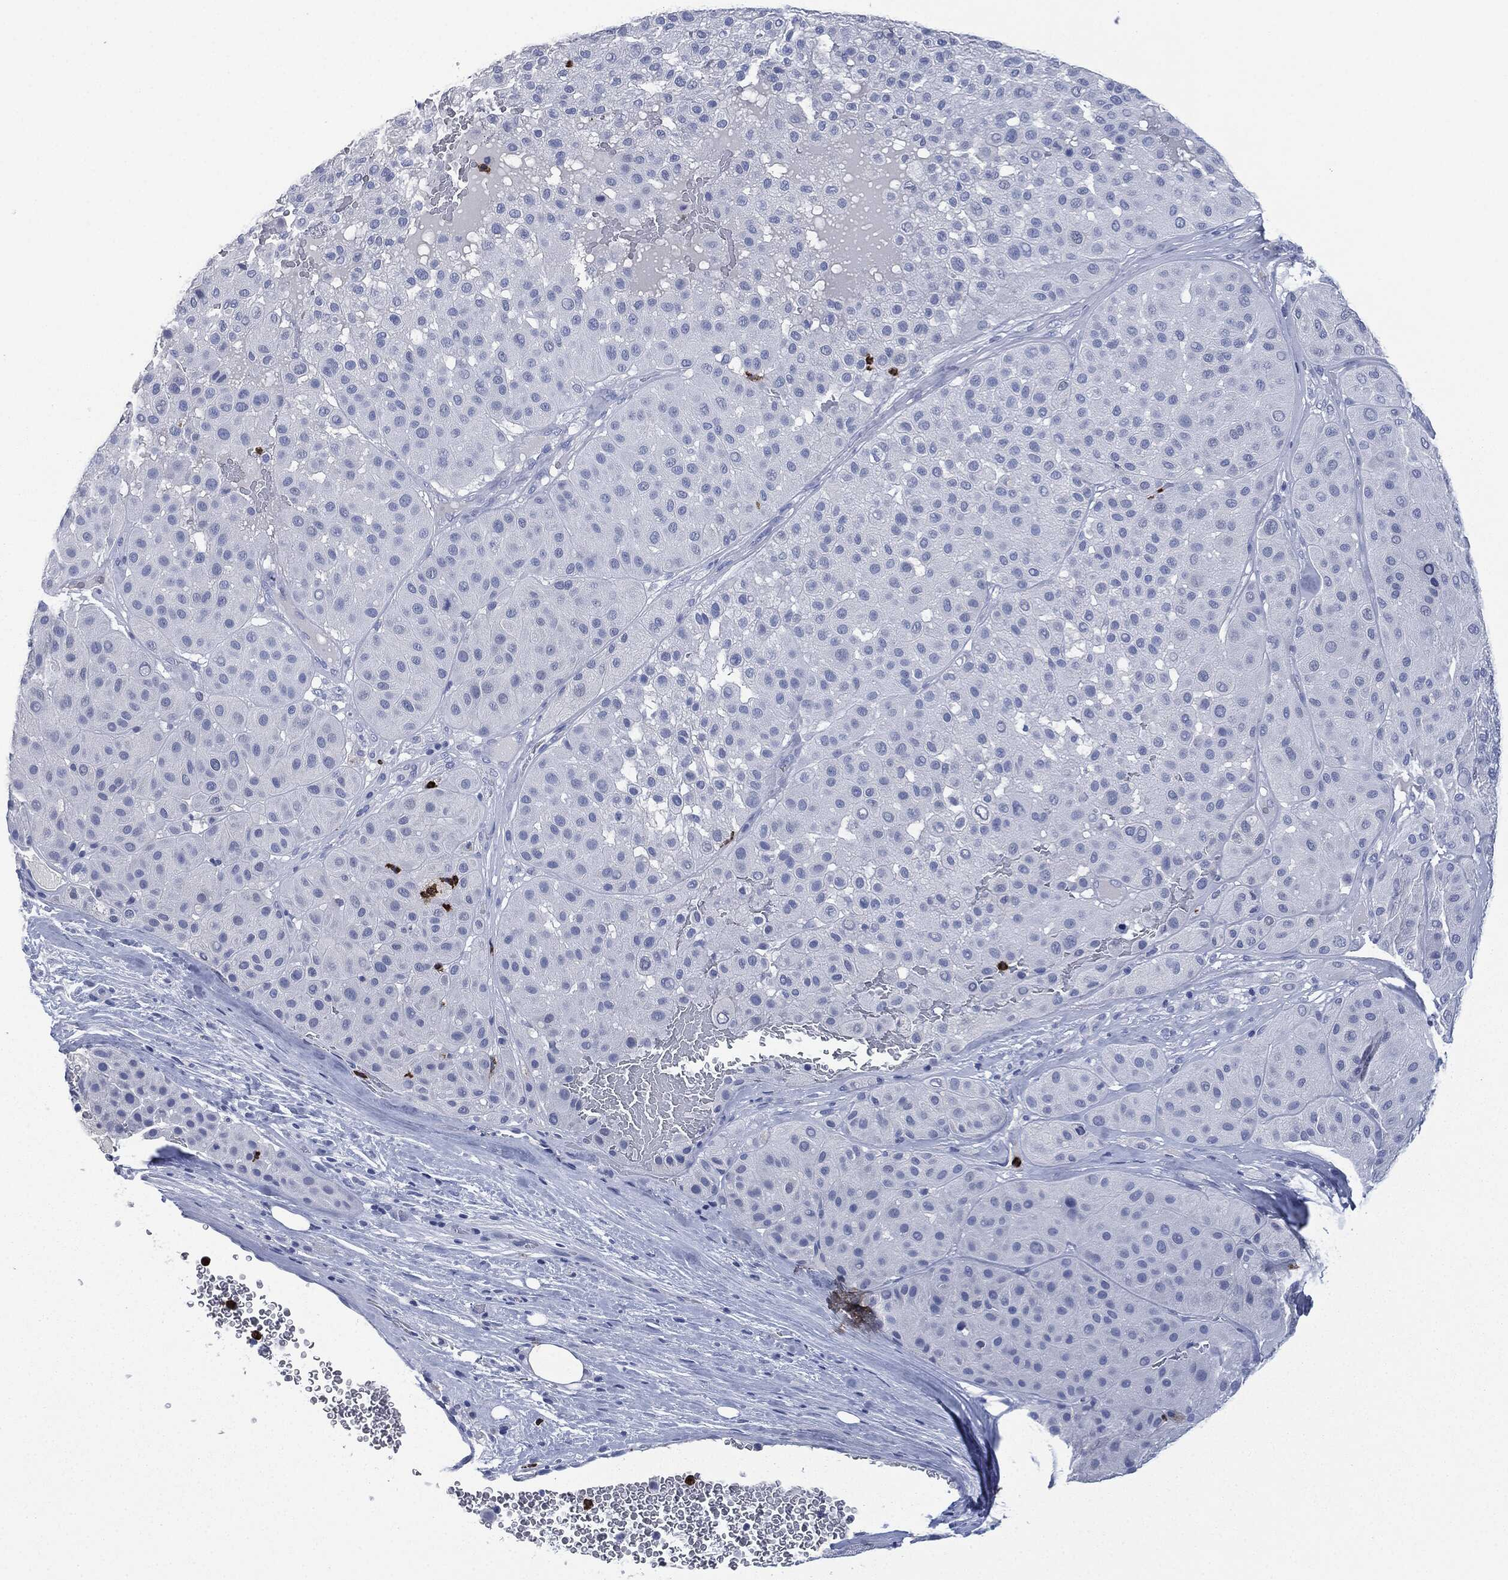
{"staining": {"intensity": "negative", "quantity": "none", "location": "none"}, "tissue": "melanoma", "cell_type": "Tumor cells", "image_type": "cancer", "snomed": [{"axis": "morphology", "description": "Malignant melanoma, Metastatic site"}, {"axis": "topography", "description": "Smooth muscle"}], "caption": "This is an immunohistochemistry (IHC) photomicrograph of human malignant melanoma (metastatic site). There is no expression in tumor cells.", "gene": "CEACAM8", "patient": {"sex": "male", "age": 41}}